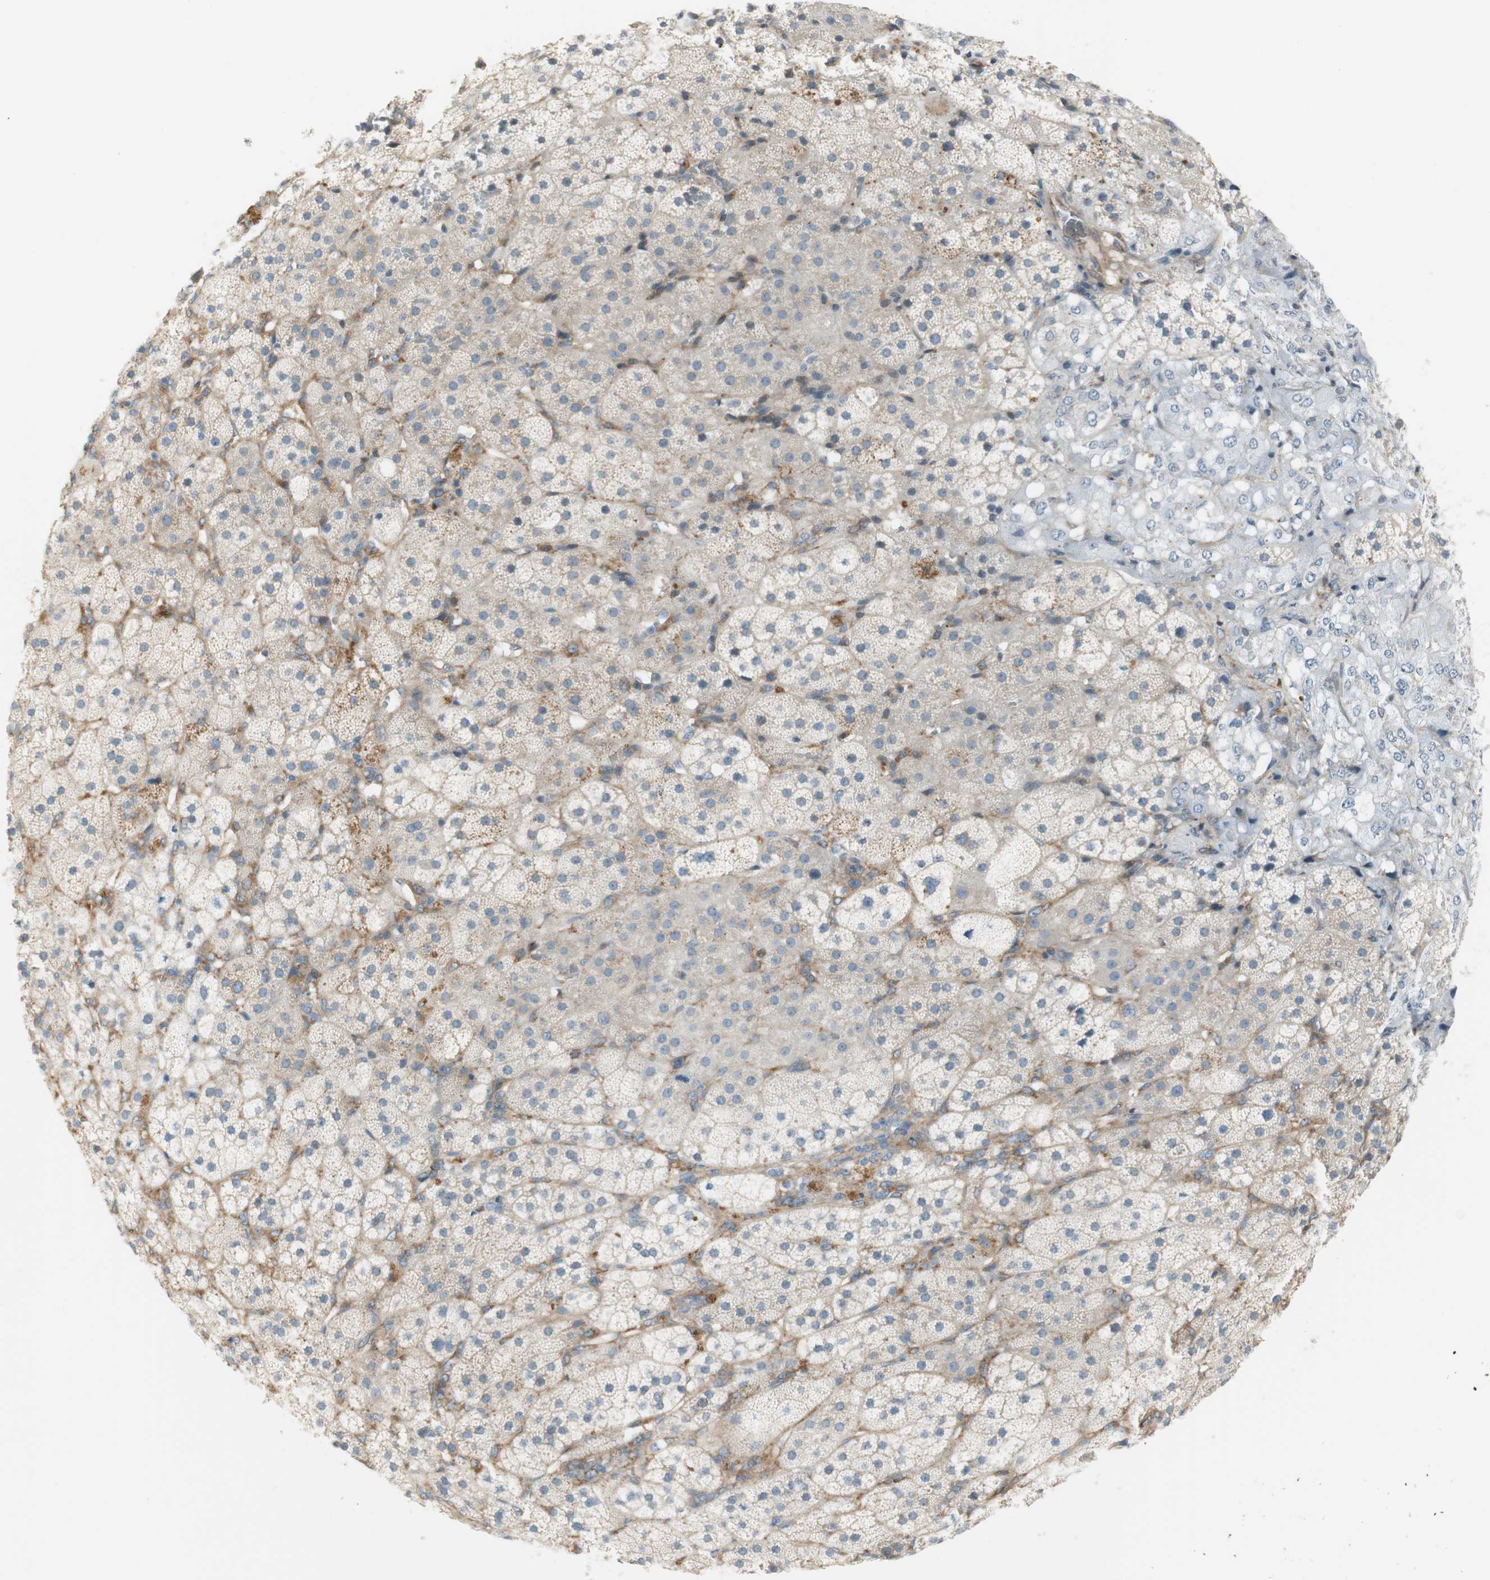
{"staining": {"intensity": "weak", "quantity": "25%-75%", "location": "cytoplasmic/membranous"}, "tissue": "adrenal gland", "cell_type": "Glandular cells", "image_type": "normal", "snomed": [{"axis": "morphology", "description": "Normal tissue, NOS"}, {"axis": "topography", "description": "Adrenal gland"}], "caption": "An IHC histopathology image of benign tissue is shown. Protein staining in brown shows weak cytoplasmic/membranous positivity in adrenal gland within glandular cells.", "gene": "STON1", "patient": {"sex": "female", "age": 44}}